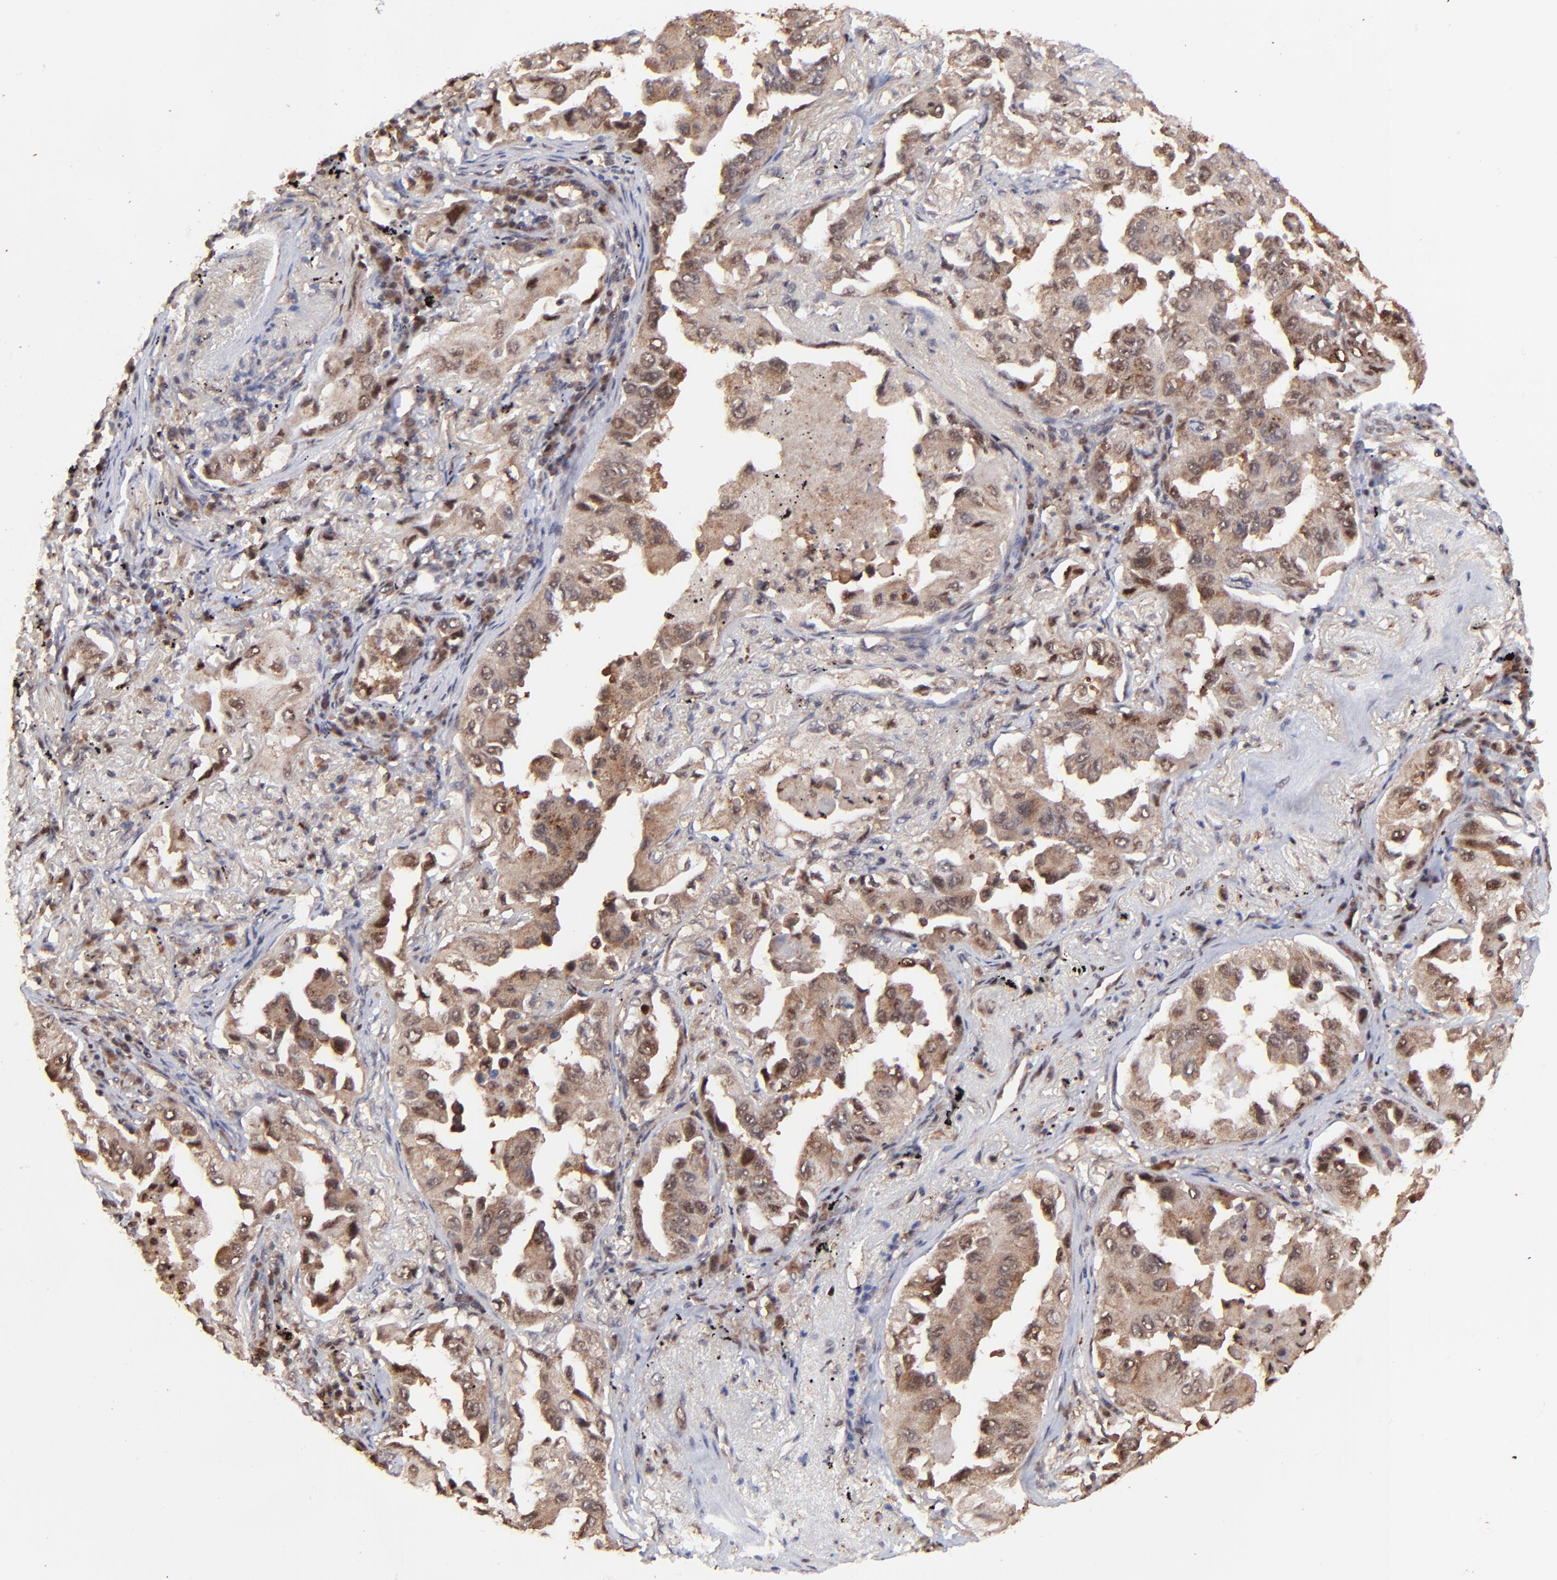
{"staining": {"intensity": "moderate", "quantity": ">75%", "location": "cytoplasmic/membranous,nuclear"}, "tissue": "lung cancer", "cell_type": "Tumor cells", "image_type": "cancer", "snomed": [{"axis": "morphology", "description": "Adenocarcinoma, NOS"}, {"axis": "topography", "description": "Lung"}], "caption": "IHC (DAB) staining of lung adenocarcinoma reveals moderate cytoplasmic/membranous and nuclear protein expression in approximately >75% of tumor cells. (Stains: DAB (3,3'-diaminobenzidine) in brown, nuclei in blue, Microscopy: brightfield microscopy at high magnification).", "gene": "PSMA6", "patient": {"sex": "female", "age": 65}}